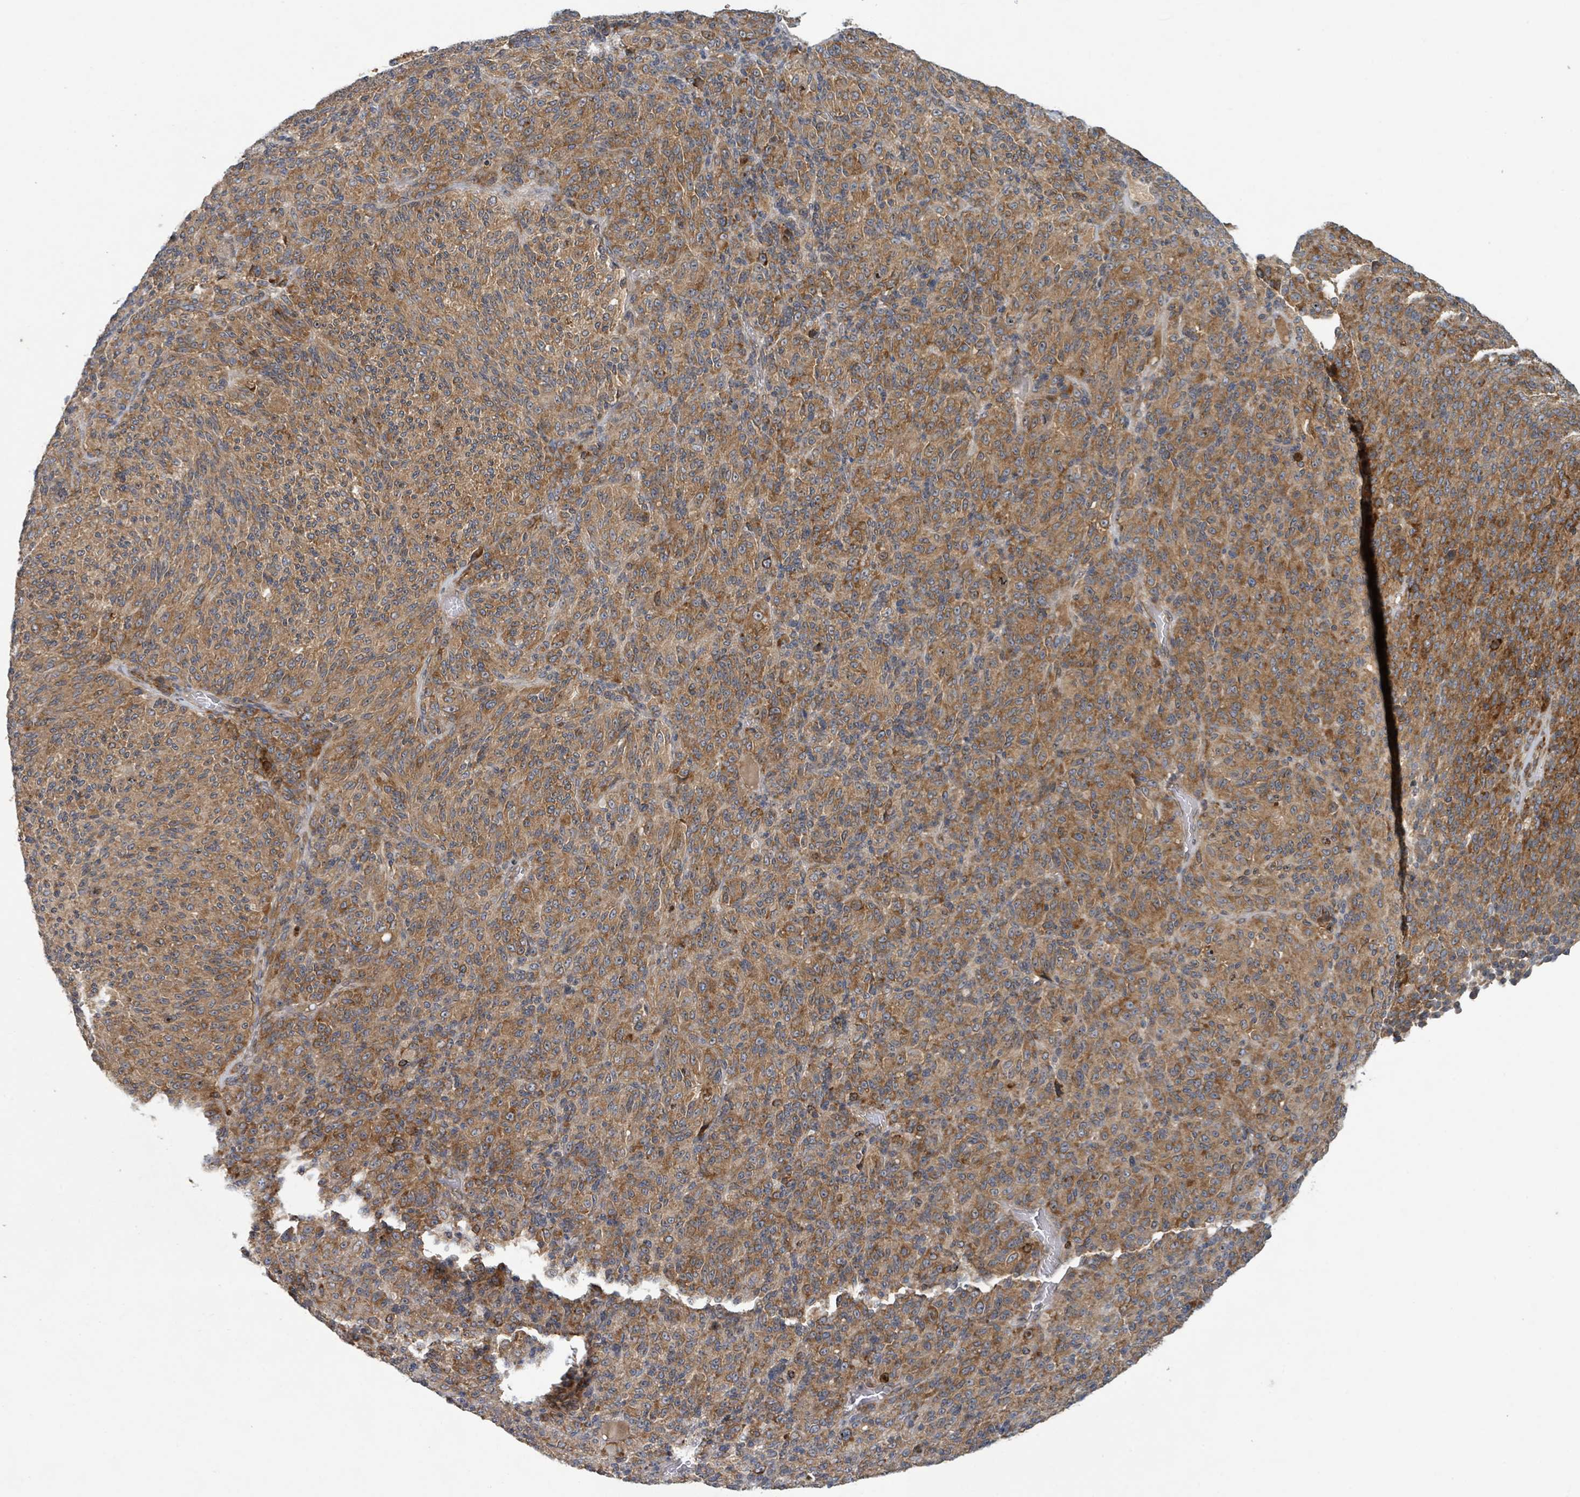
{"staining": {"intensity": "moderate", "quantity": ">75%", "location": "cytoplasmic/membranous"}, "tissue": "melanoma", "cell_type": "Tumor cells", "image_type": "cancer", "snomed": [{"axis": "morphology", "description": "Malignant melanoma, Metastatic site"}, {"axis": "topography", "description": "Brain"}], "caption": "An image of human malignant melanoma (metastatic site) stained for a protein exhibits moderate cytoplasmic/membranous brown staining in tumor cells.", "gene": "OR51E1", "patient": {"sex": "female", "age": 56}}